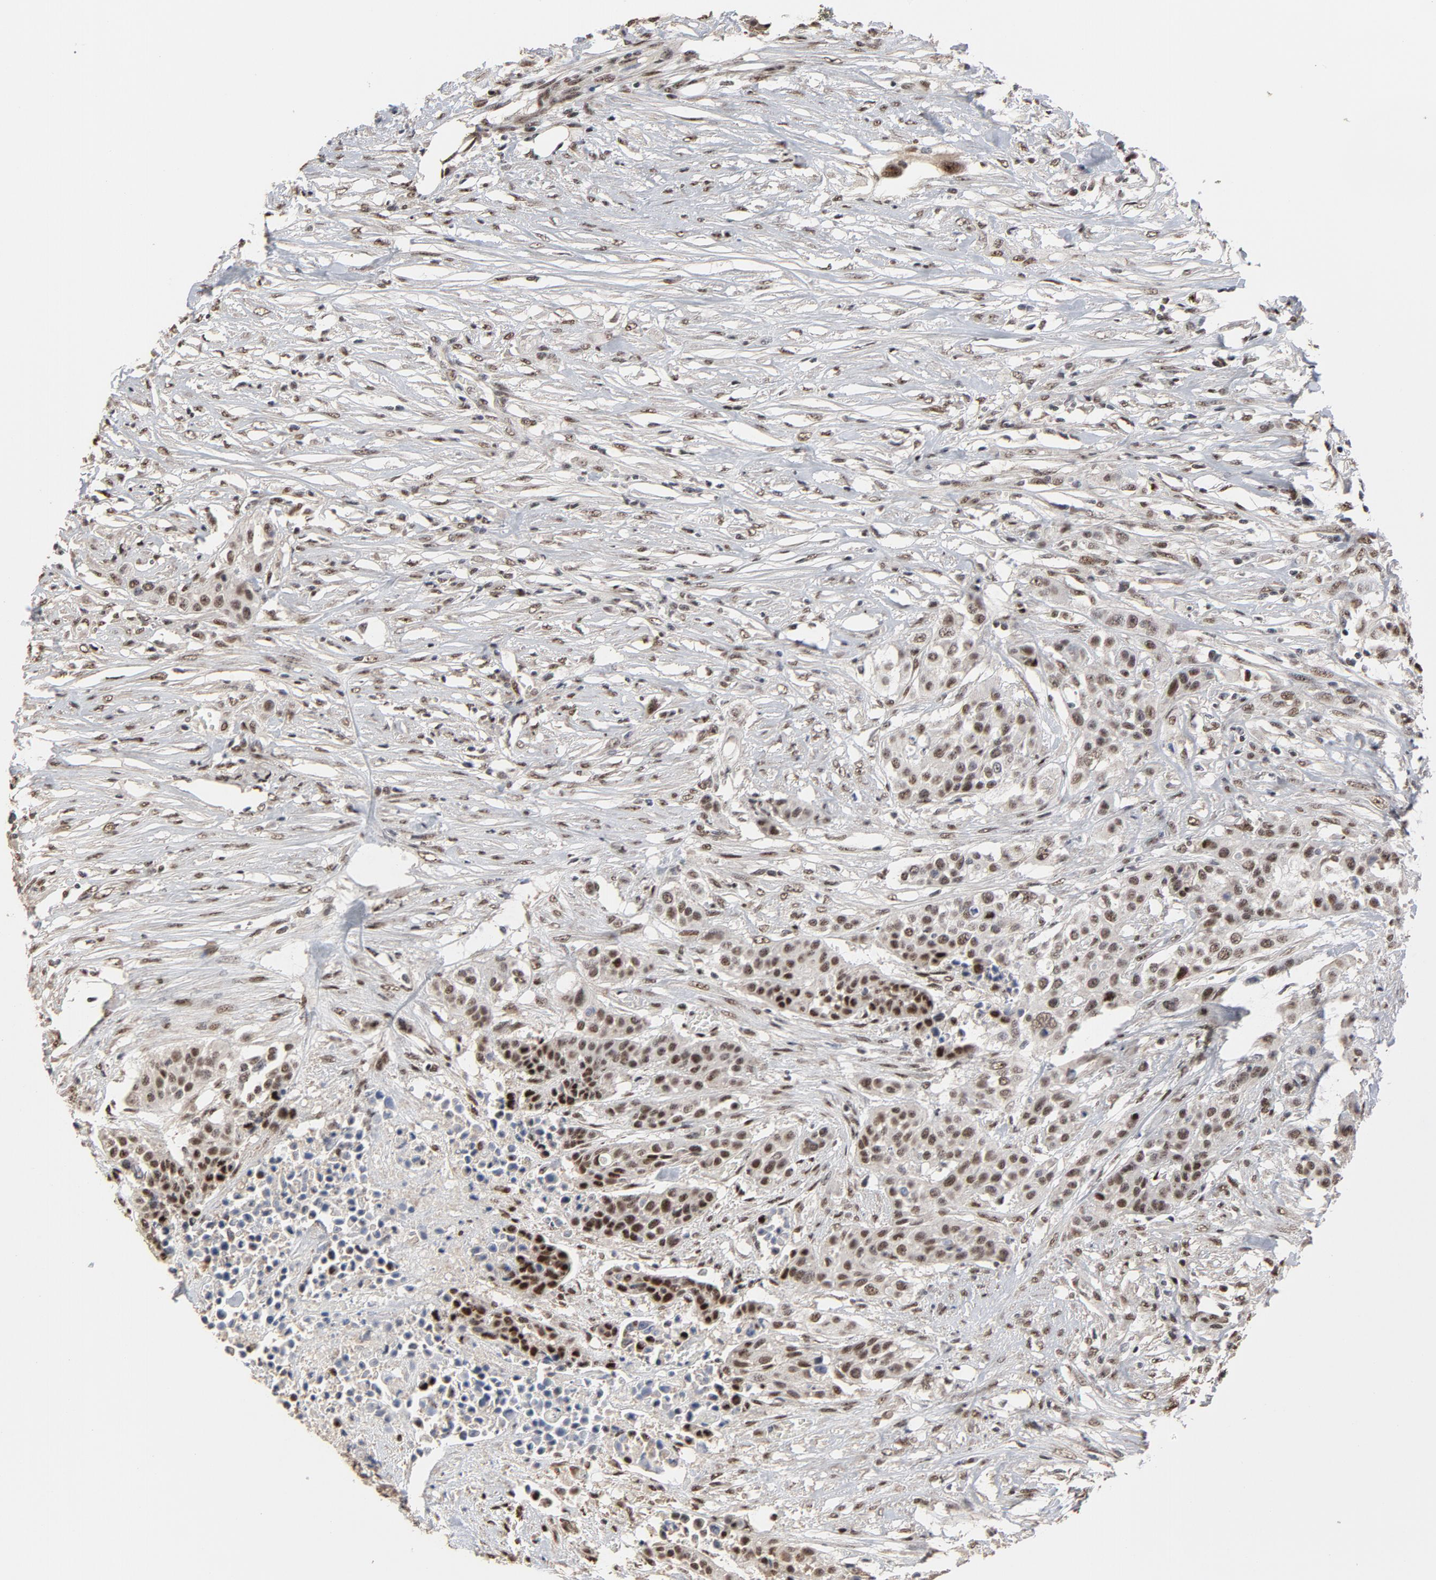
{"staining": {"intensity": "strong", "quantity": ">75%", "location": "nuclear"}, "tissue": "urothelial cancer", "cell_type": "Tumor cells", "image_type": "cancer", "snomed": [{"axis": "morphology", "description": "Urothelial carcinoma, High grade"}, {"axis": "topography", "description": "Urinary bladder"}], "caption": "Immunohistochemistry (DAB (3,3'-diaminobenzidine)) staining of human urothelial carcinoma (high-grade) reveals strong nuclear protein staining in approximately >75% of tumor cells.", "gene": "TP53RK", "patient": {"sex": "male", "age": 74}}